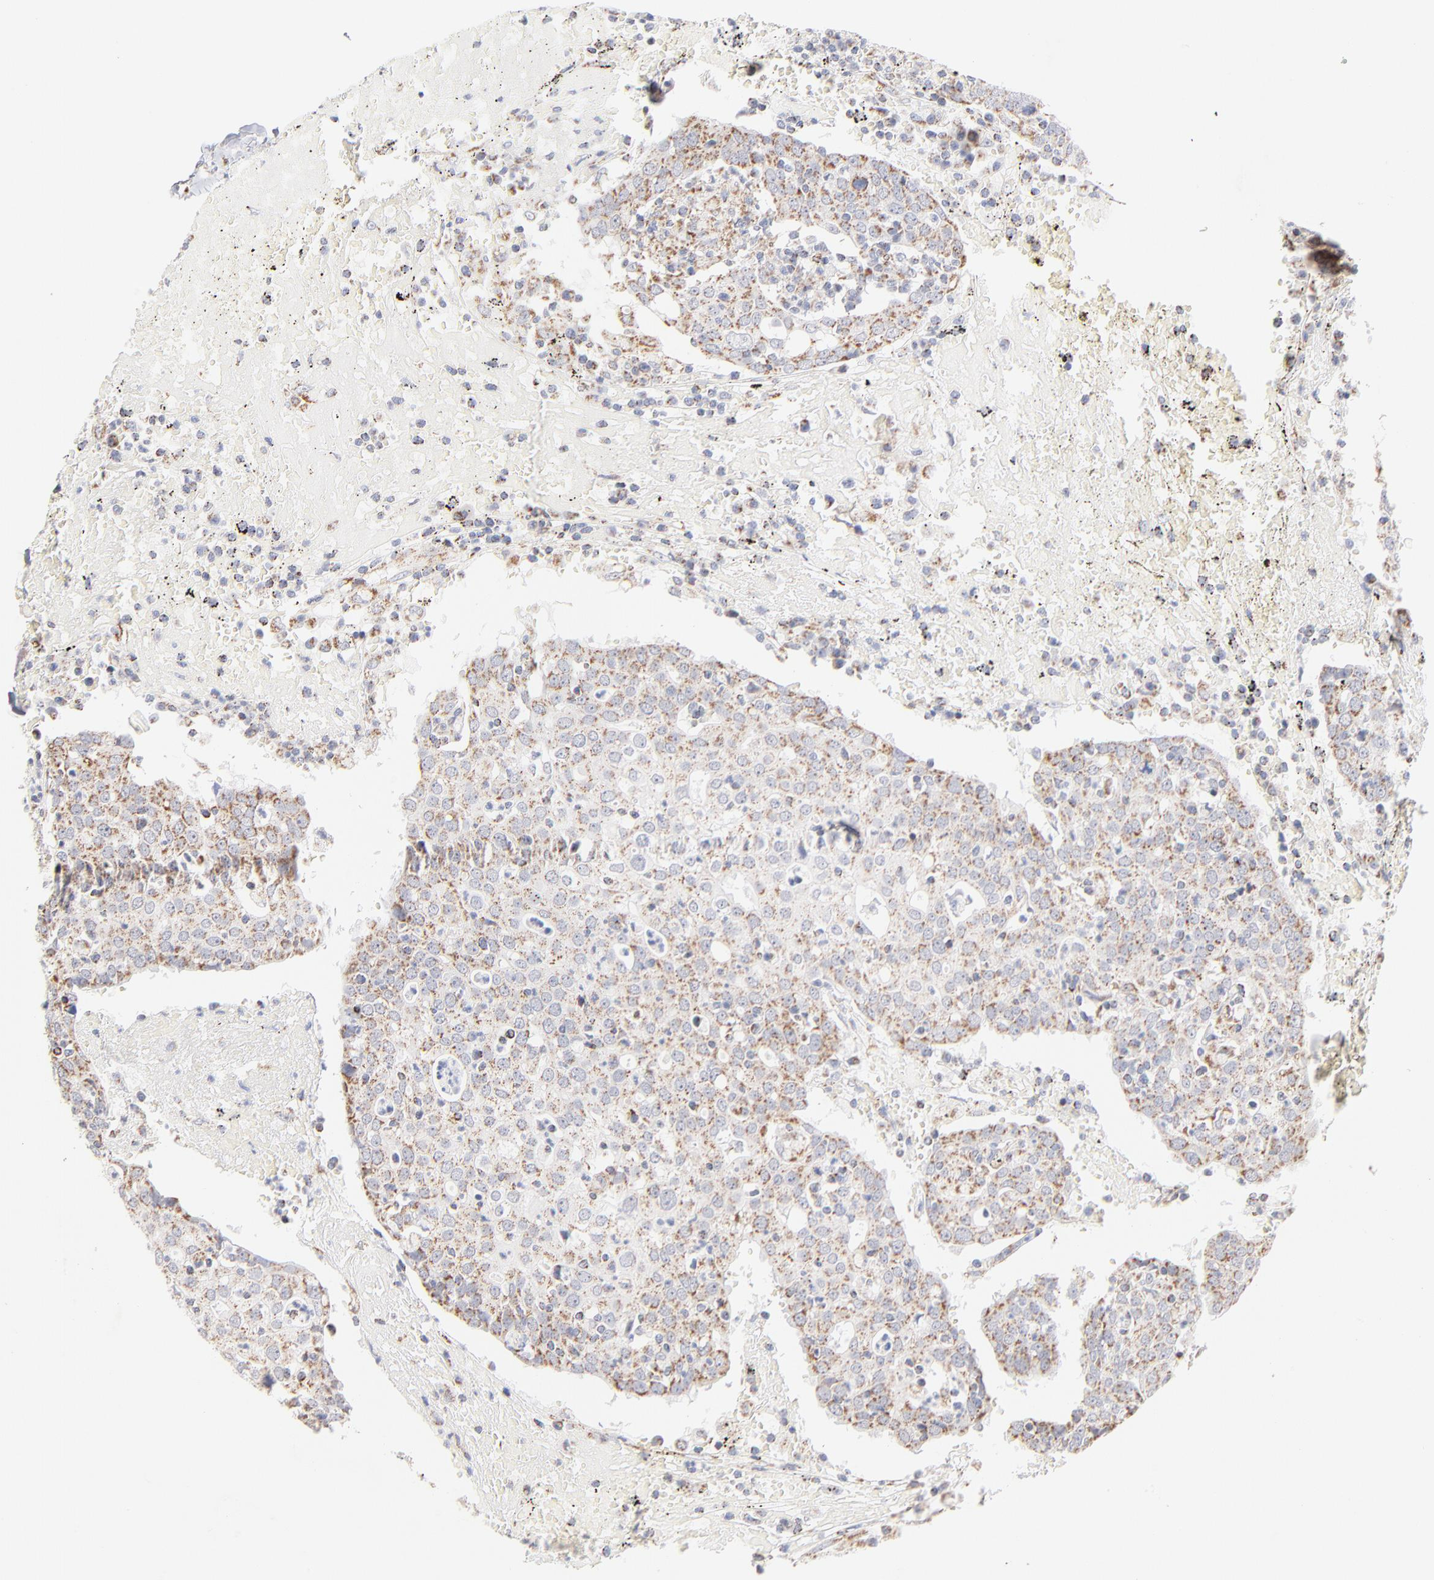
{"staining": {"intensity": "moderate", "quantity": ">75%", "location": "cytoplasmic/membranous"}, "tissue": "head and neck cancer", "cell_type": "Tumor cells", "image_type": "cancer", "snomed": [{"axis": "morphology", "description": "Adenocarcinoma, NOS"}, {"axis": "topography", "description": "Salivary gland"}, {"axis": "topography", "description": "Head-Neck"}], "caption": "Immunohistochemical staining of human head and neck adenocarcinoma demonstrates medium levels of moderate cytoplasmic/membranous protein staining in approximately >75% of tumor cells.", "gene": "MRPL58", "patient": {"sex": "female", "age": 65}}